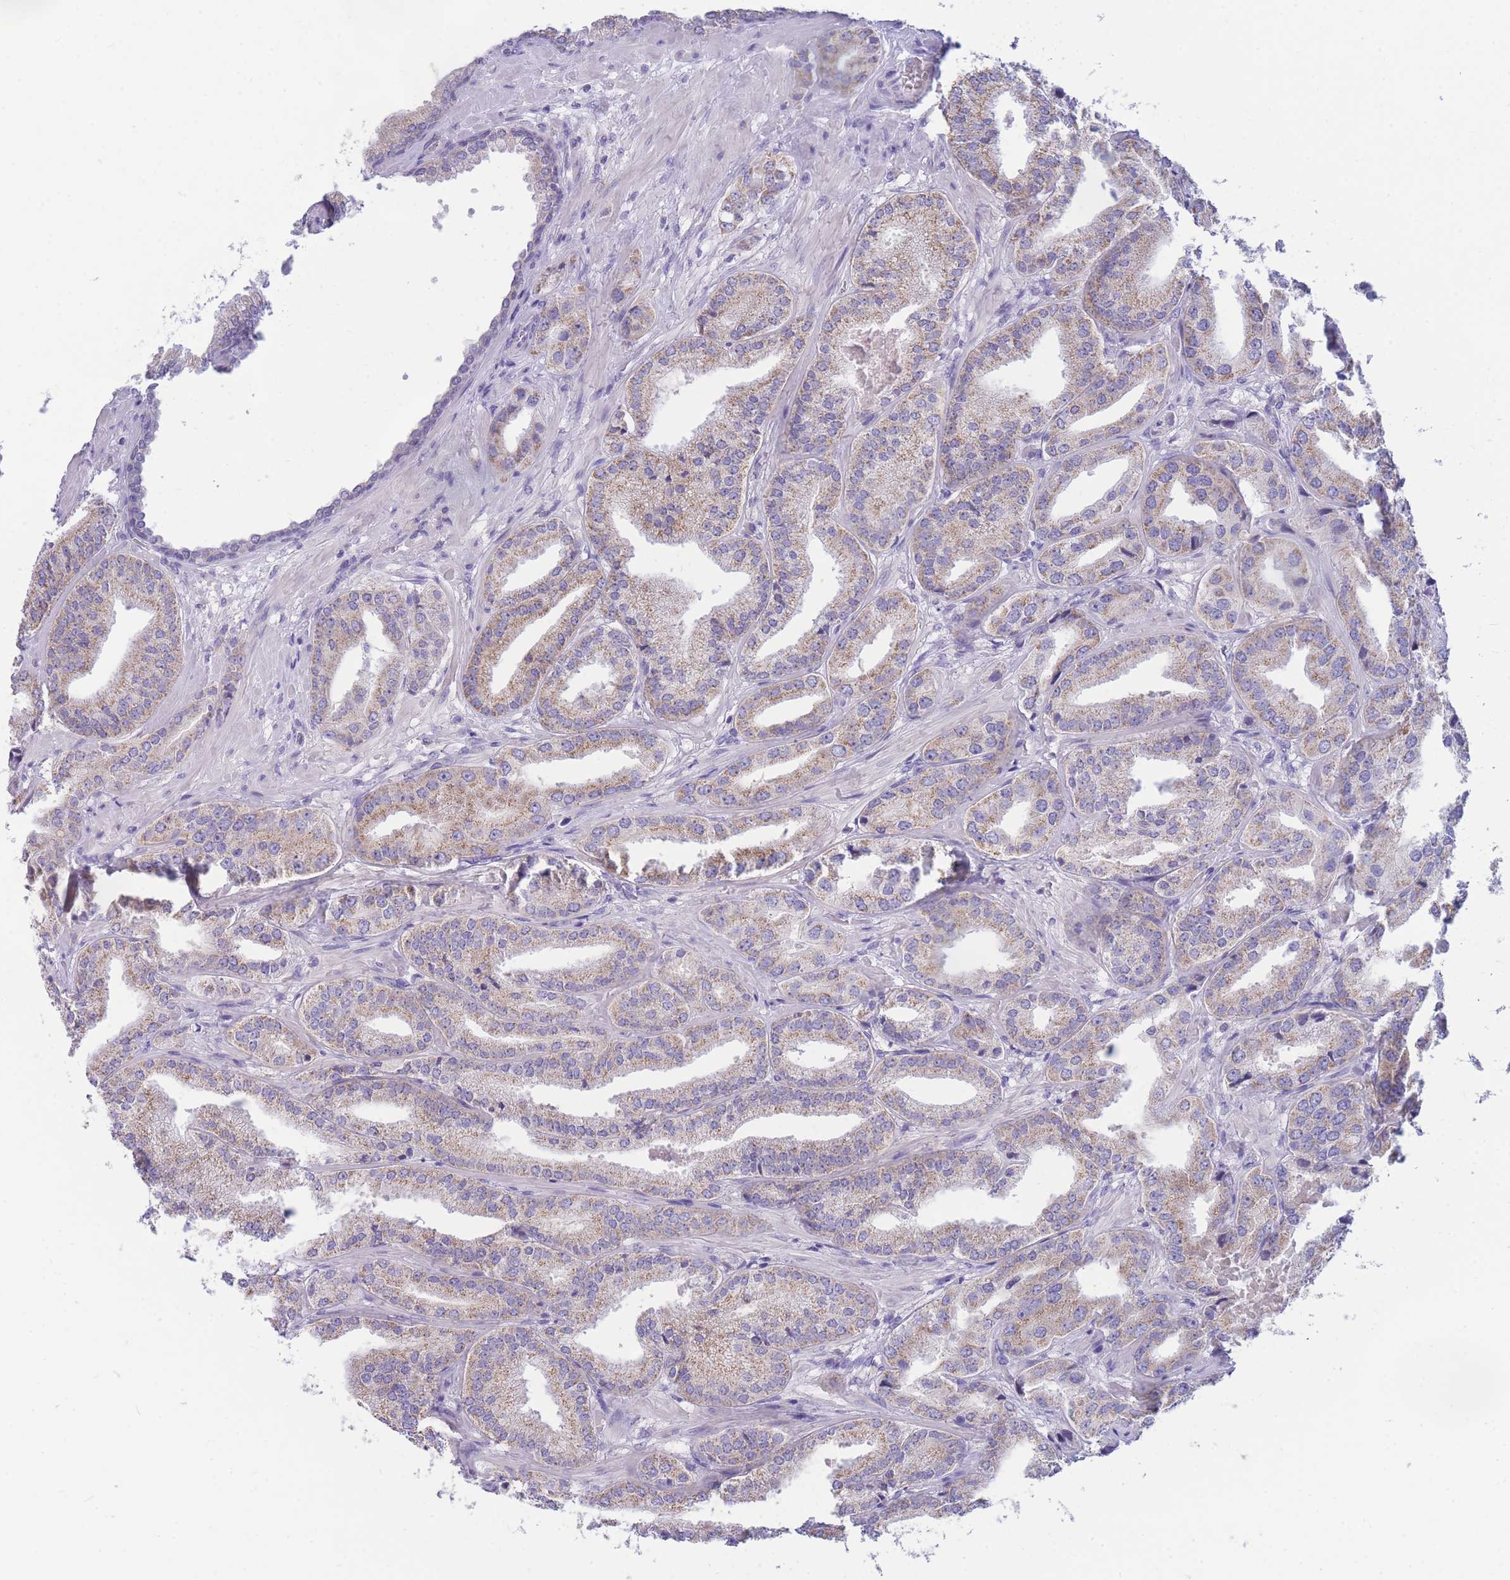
{"staining": {"intensity": "weak", "quantity": ">75%", "location": "cytoplasmic/membranous"}, "tissue": "prostate cancer", "cell_type": "Tumor cells", "image_type": "cancer", "snomed": [{"axis": "morphology", "description": "Adenocarcinoma, High grade"}, {"axis": "topography", "description": "Prostate"}], "caption": "Adenocarcinoma (high-grade) (prostate) tissue reveals weak cytoplasmic/membranous positivity in about >75% of tumor cells, visualized by immunohistochemistry.", "gene": "DHRS11", "patient": {"sex": "male", "age": 63}}